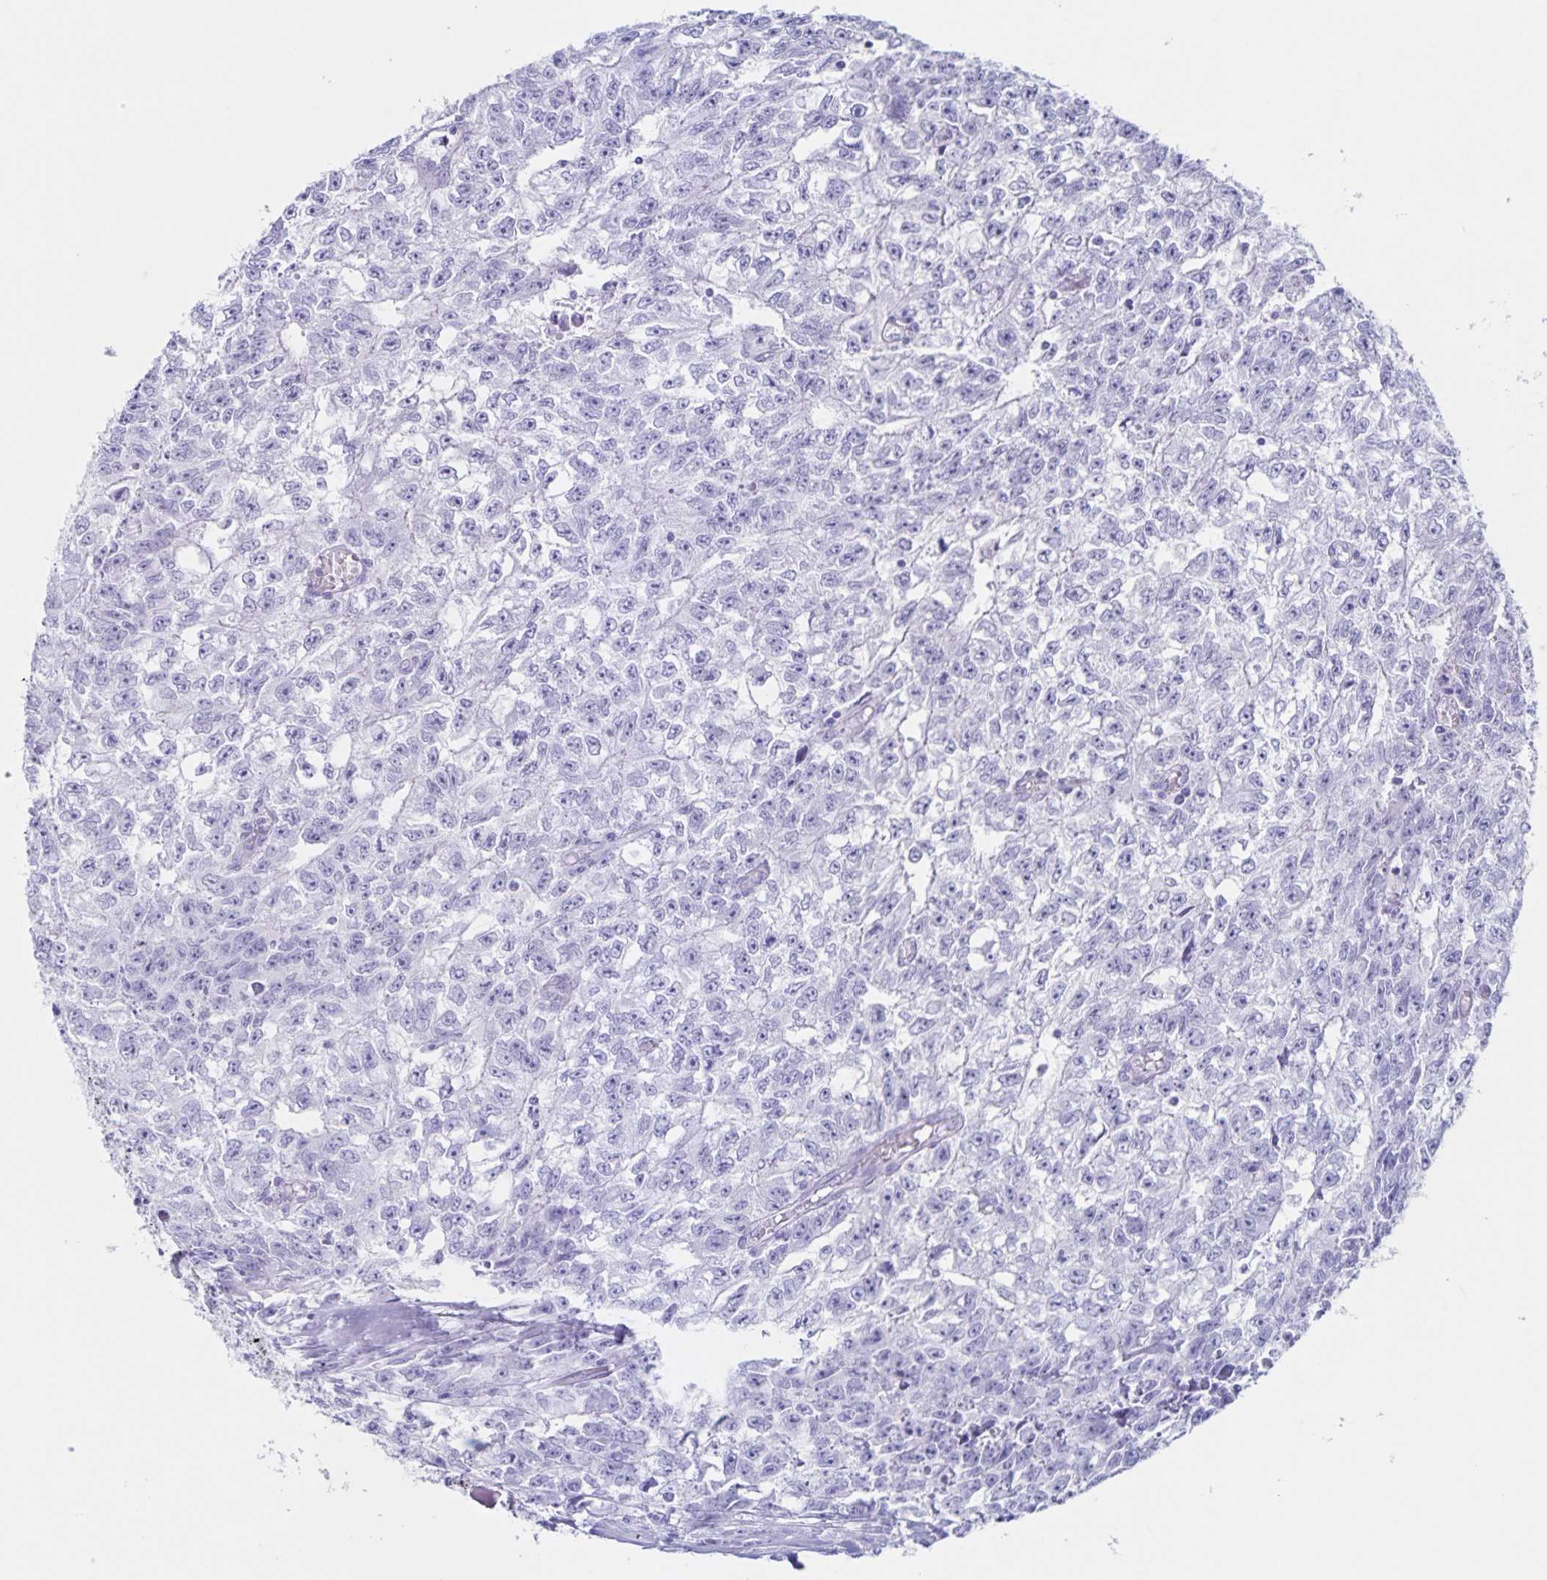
{"staining": {"intensity": "negative", "quantity": "none", "location": "none"}, "tissue": "testis cancer", "cell_type": "Tumor cells", "image_type": "cancer", "snomed": [{"axis": "morphology", "description": "Carcinoma, Embryonal, NOS"}, {"axis": "morphology", "description": "Teratoma, malignant, NOS"}, {"axis": "topography", "description": "Testis"}], "caption": "DAB (3,3'-diaminobenzidine) immunohistochemical staining of testis cancer (embryonal carcinoma) shows no significant expression in tumor cells.", "gene": "C12orf56", "patient": {"sex": "male", "age": 24}}